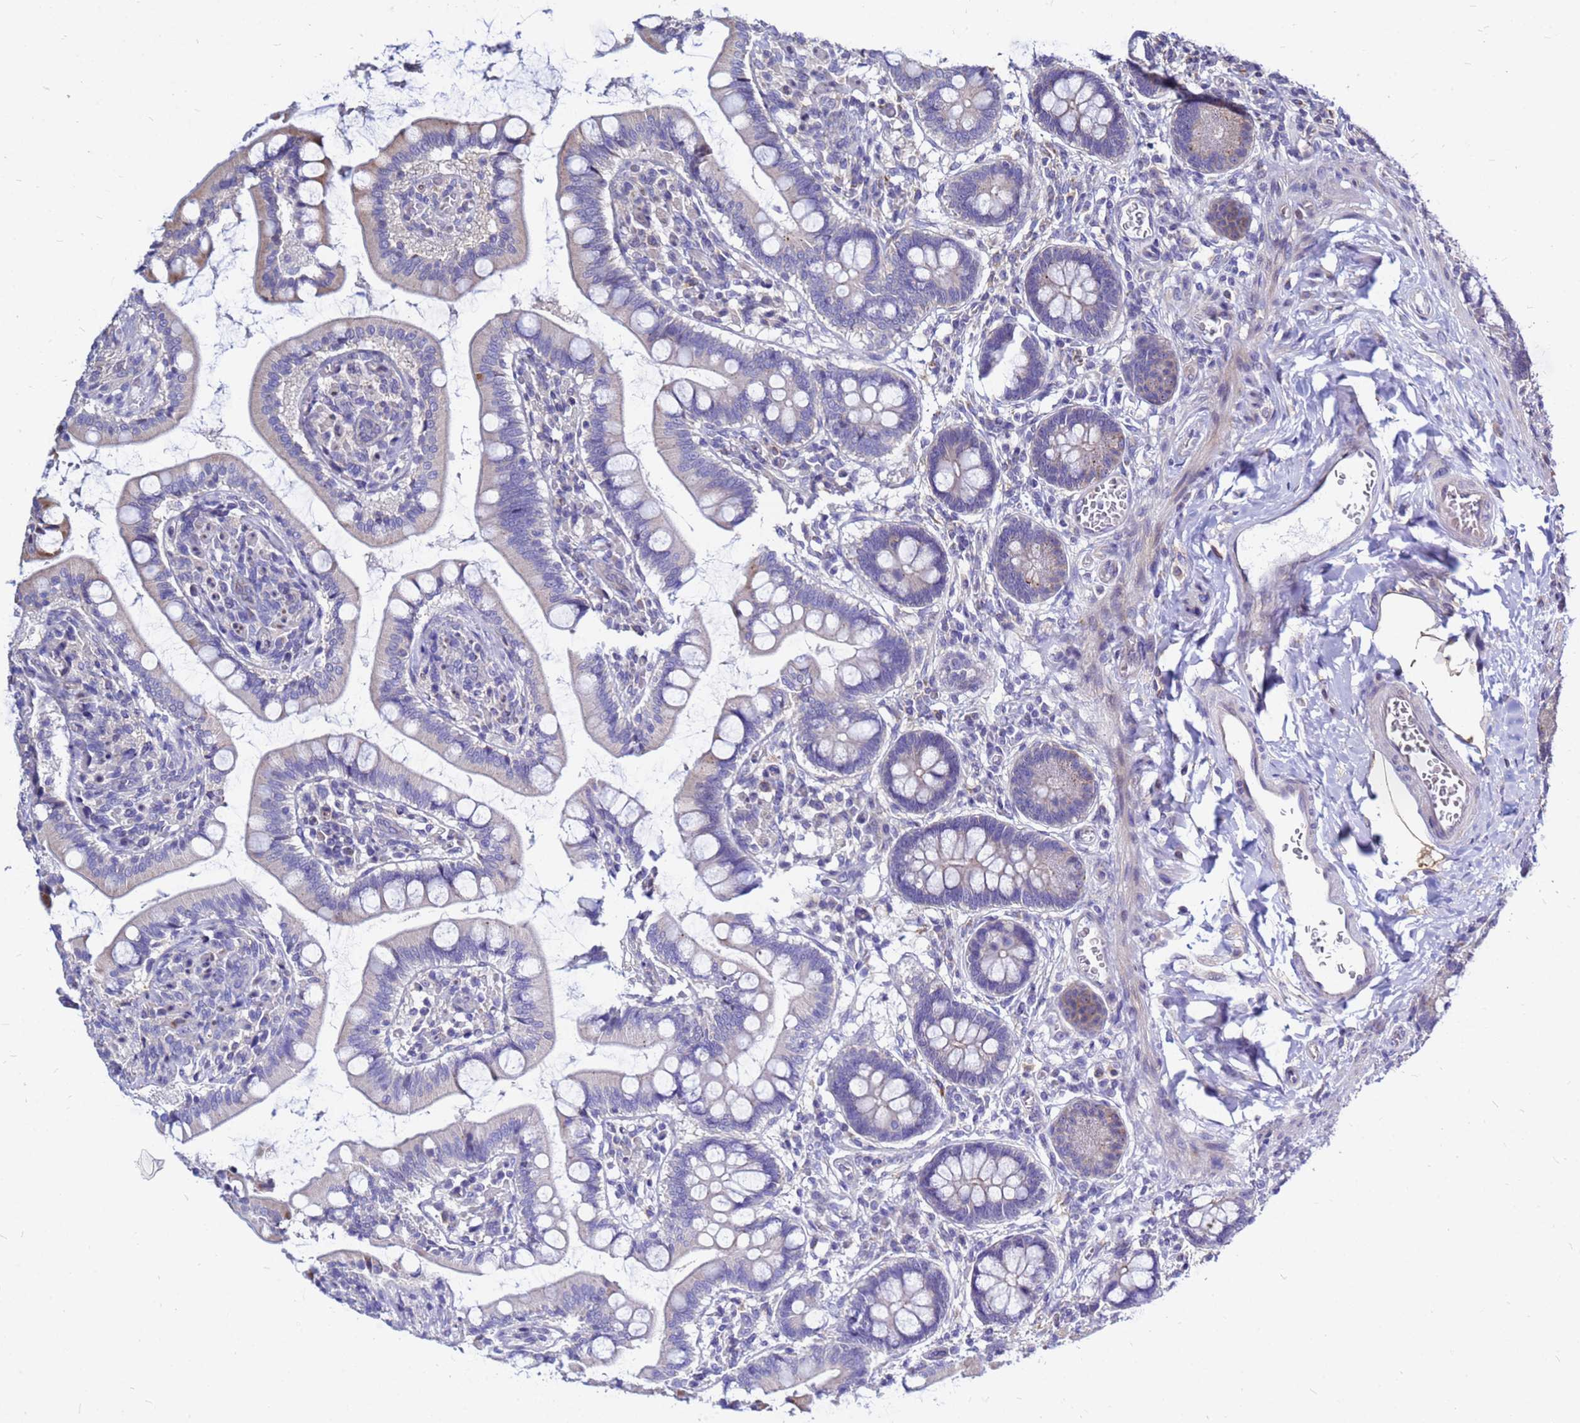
{"staining": {"intensity": "moderate", "quantity": "25%-75%", "location": "cytoplasmic/membranous"}, "tissue": "small intestine", "cell_type": "Glandular cells", "image_type": "normal", "snomed": [{"axis": "morphology", "description": "Normal tissue, NOS"}, {"axis": "topography", "description": "Small intestine"}], "caption": "Small intestine stained with a brown dye reveals moderate cytoplasmic/membranous positive positivity in approximately 25%-75% of glandular cells.", "gene": "MOB2", "patient": {"sex": "male", "age": 52}}